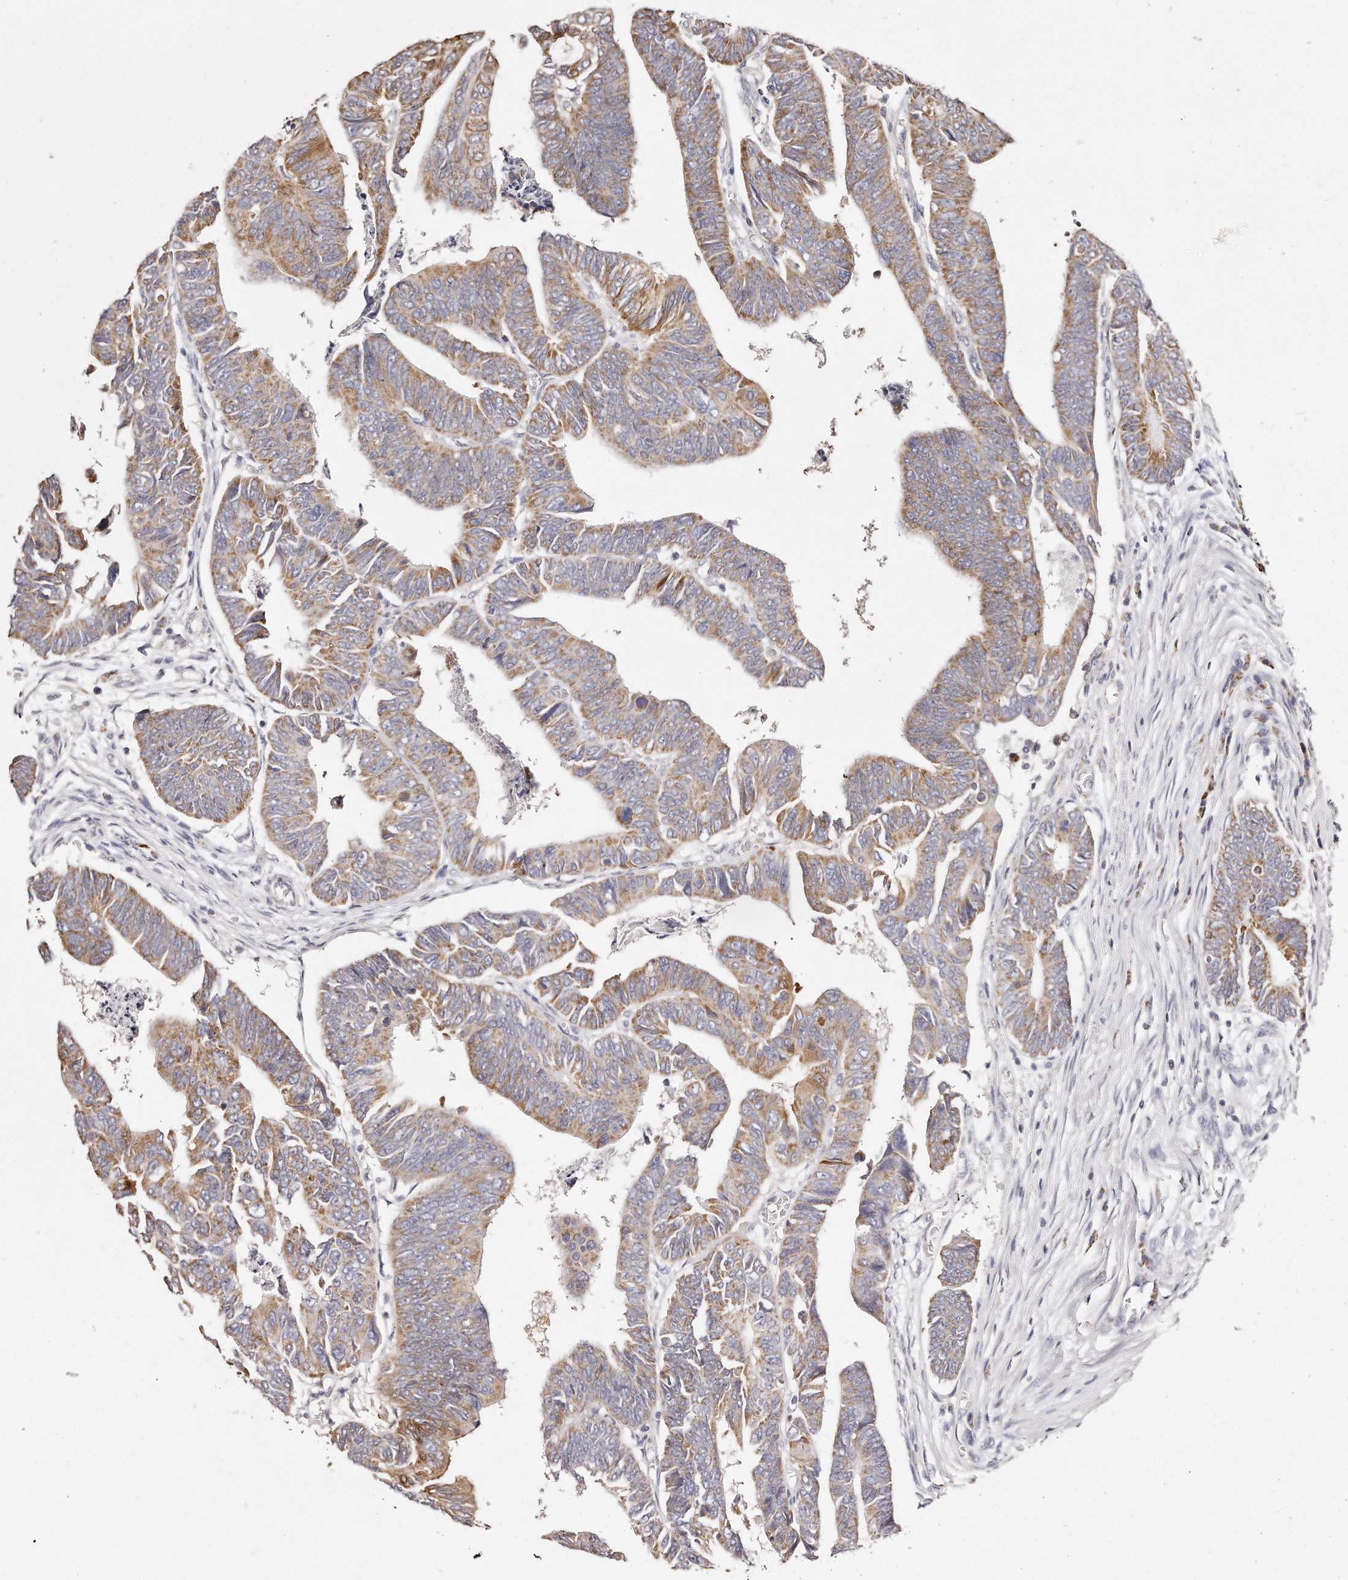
{"staining": {"intensity": "moderate", "quantity": ">75%", "location": "cytoplasmic/membranous"}, "tissue": "colorectal cancer", "cell_type": "Tumor cells", "image_type": "cancer", "snomed": [{"axis": "morphology", "description": "Adenocarcinoma, NOS"}, {"axis": "topography", "description": "Rectum"}], "caption": "Immunohistochemistry (IHC) photomicrograph of human adenocarcinoma (colorectal) stained for a protein (brown), which displays medium levels of moderate cytoplasmic/membranous expression in approximately >75% of tumor cells.", "gene": "RTKN", "patient": {"sex": "female", "age": 65}}